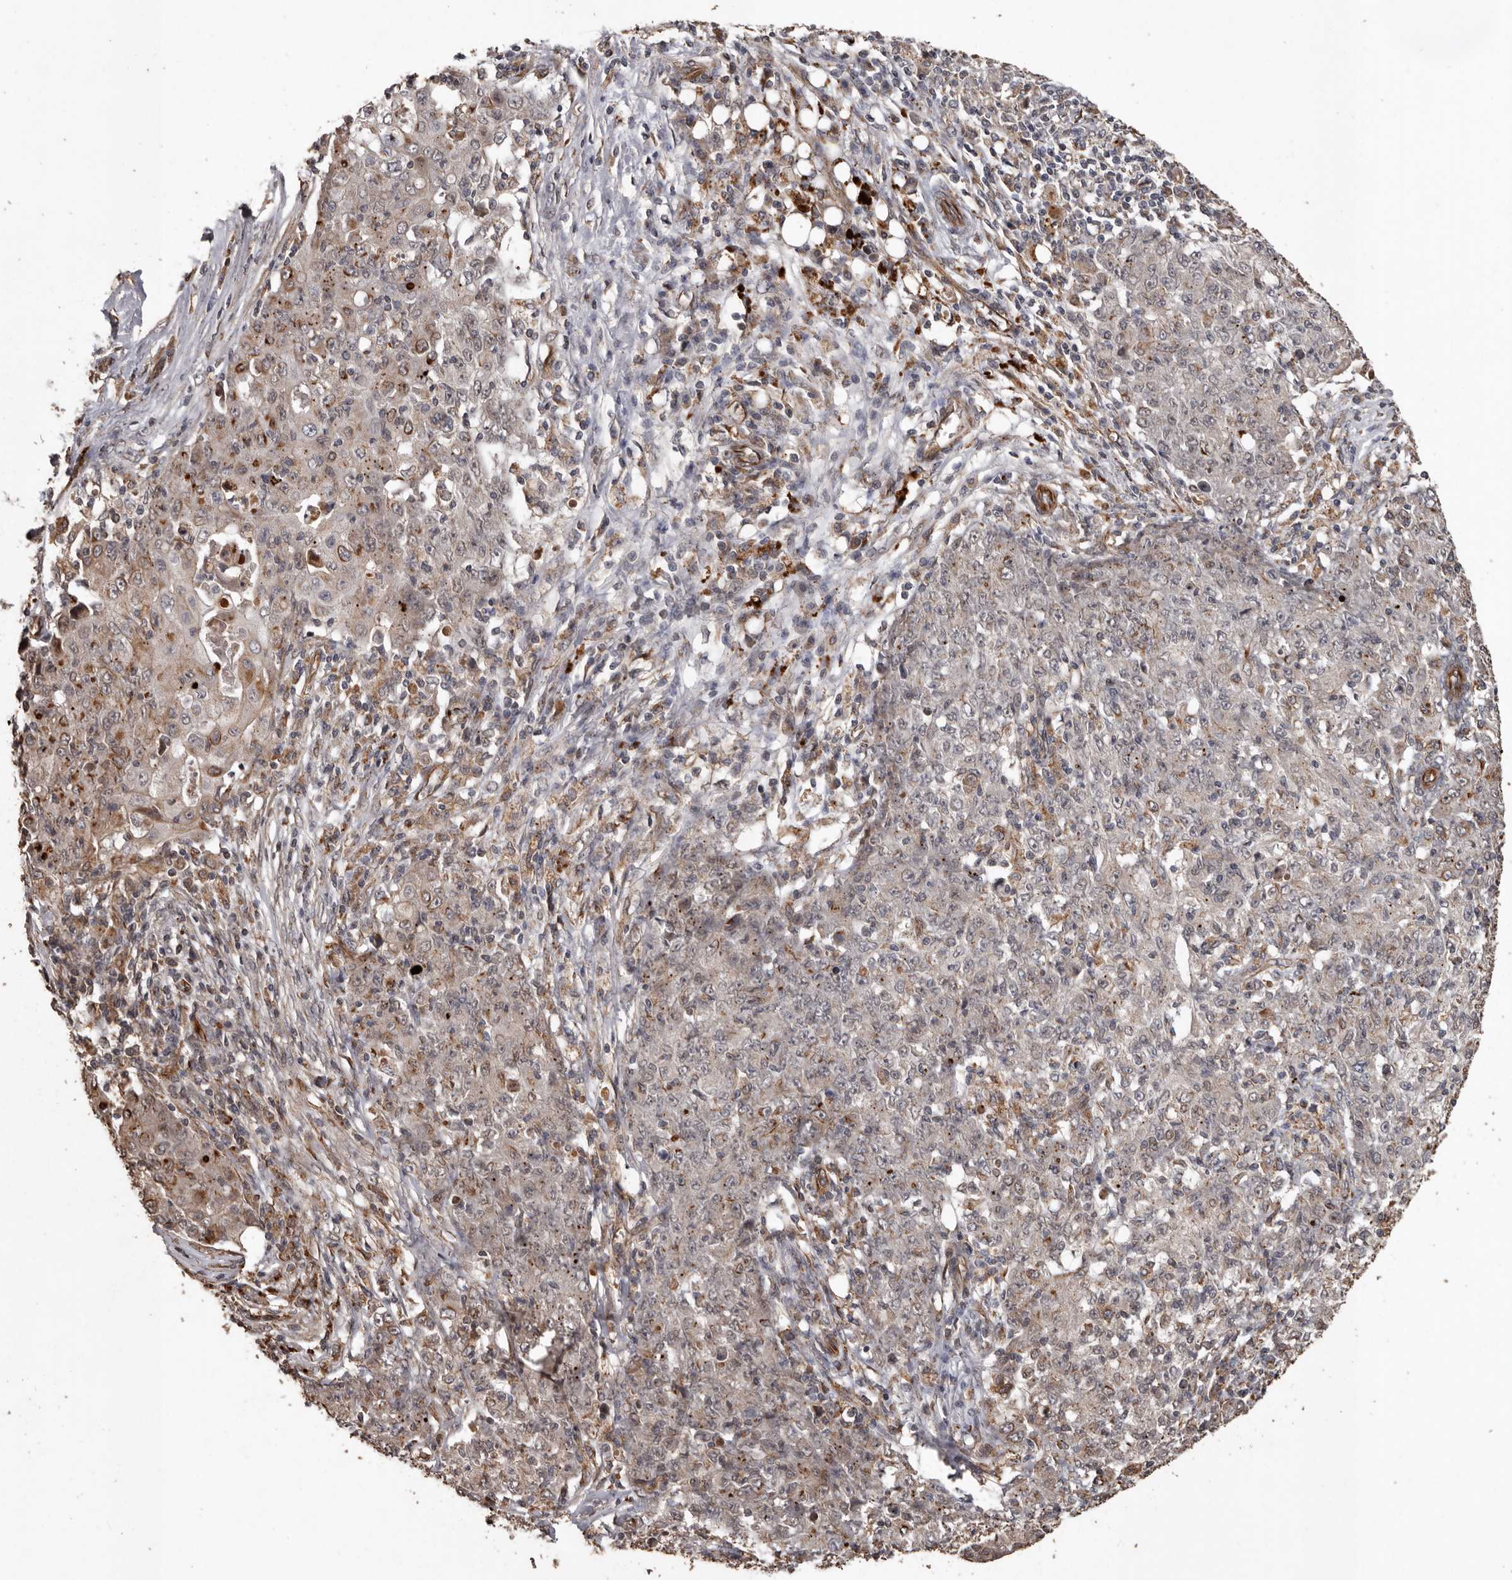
{"staining": {"intensity": "weak", "quantity": "<25%", "location": "nuclear"}, "tissue": "ovarian cancer", "cell_type": "Tumor cells", "image_type": "cancer", "snomed": [{"axis": "morphology", "description": "Carcinoma, endometroid"}, {"axis": "topography", "description": "Ovary"}], "caption": "Immunohistochemical staining of human ovarian endometroid carcinoma exhibits no significant positivity in tumor cells.", "gene": "BRAT1", "patient": {"sex": "female", "age": 42}}